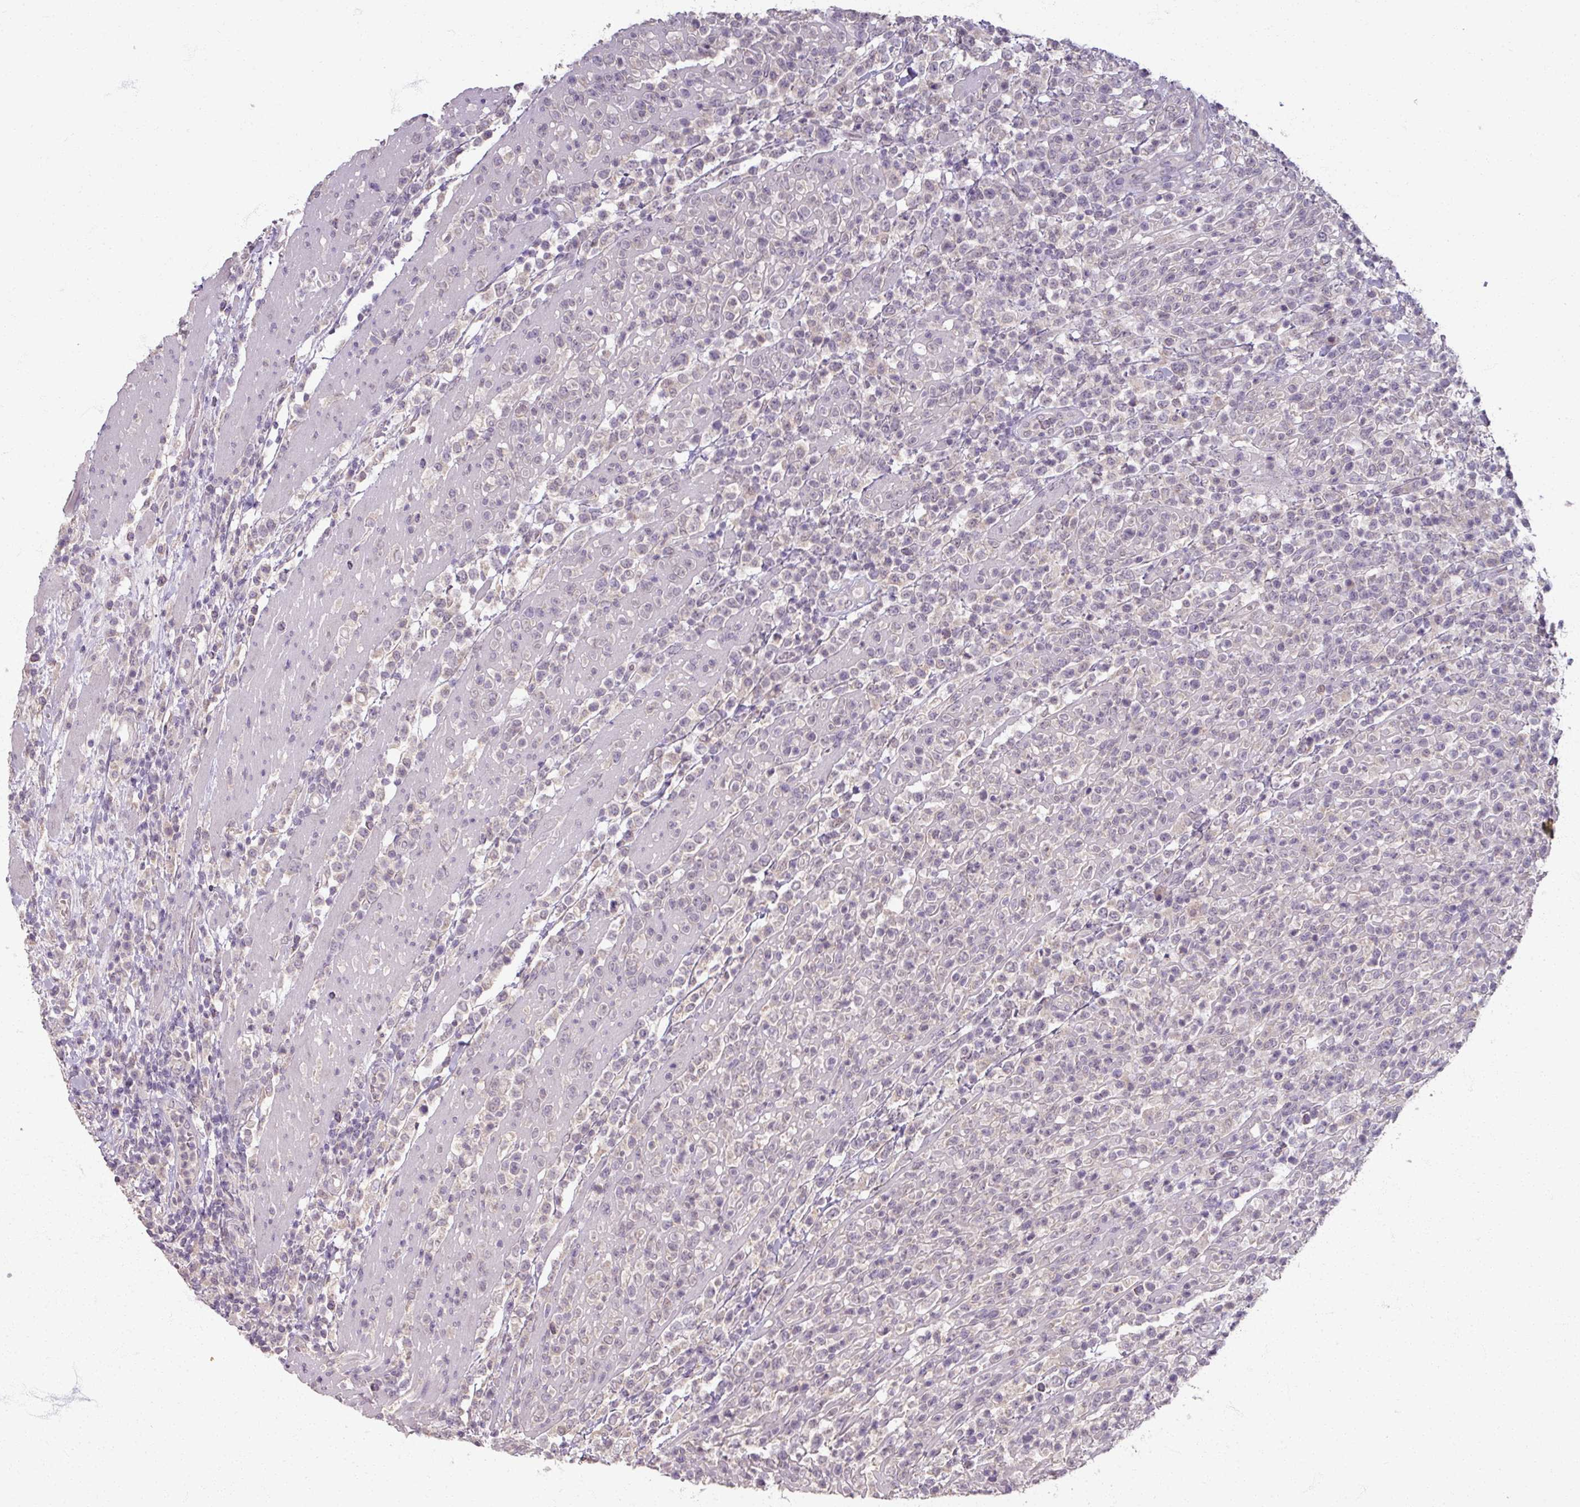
{"staining": {"intensity": "negative", "quantity": "none", "location": "none"}, "tissue": "lymphoma", "cell_type": "Tumor cells", "image_type": "cancer", "snomed": [{"axis": "morphology", "description": "Malignant lymphoma, non-Hodgkin's type, High grade"}, {"axis": "topography", "description": "Colon"}], "caption": "Malignant lymphoma, non-Hodgkin's type (high-grade) was stained to show a protein in brown. There is no significant positivity in tumor cells.", "gene": "SOX11", "patient": {"sex": "female", "age": 53}}